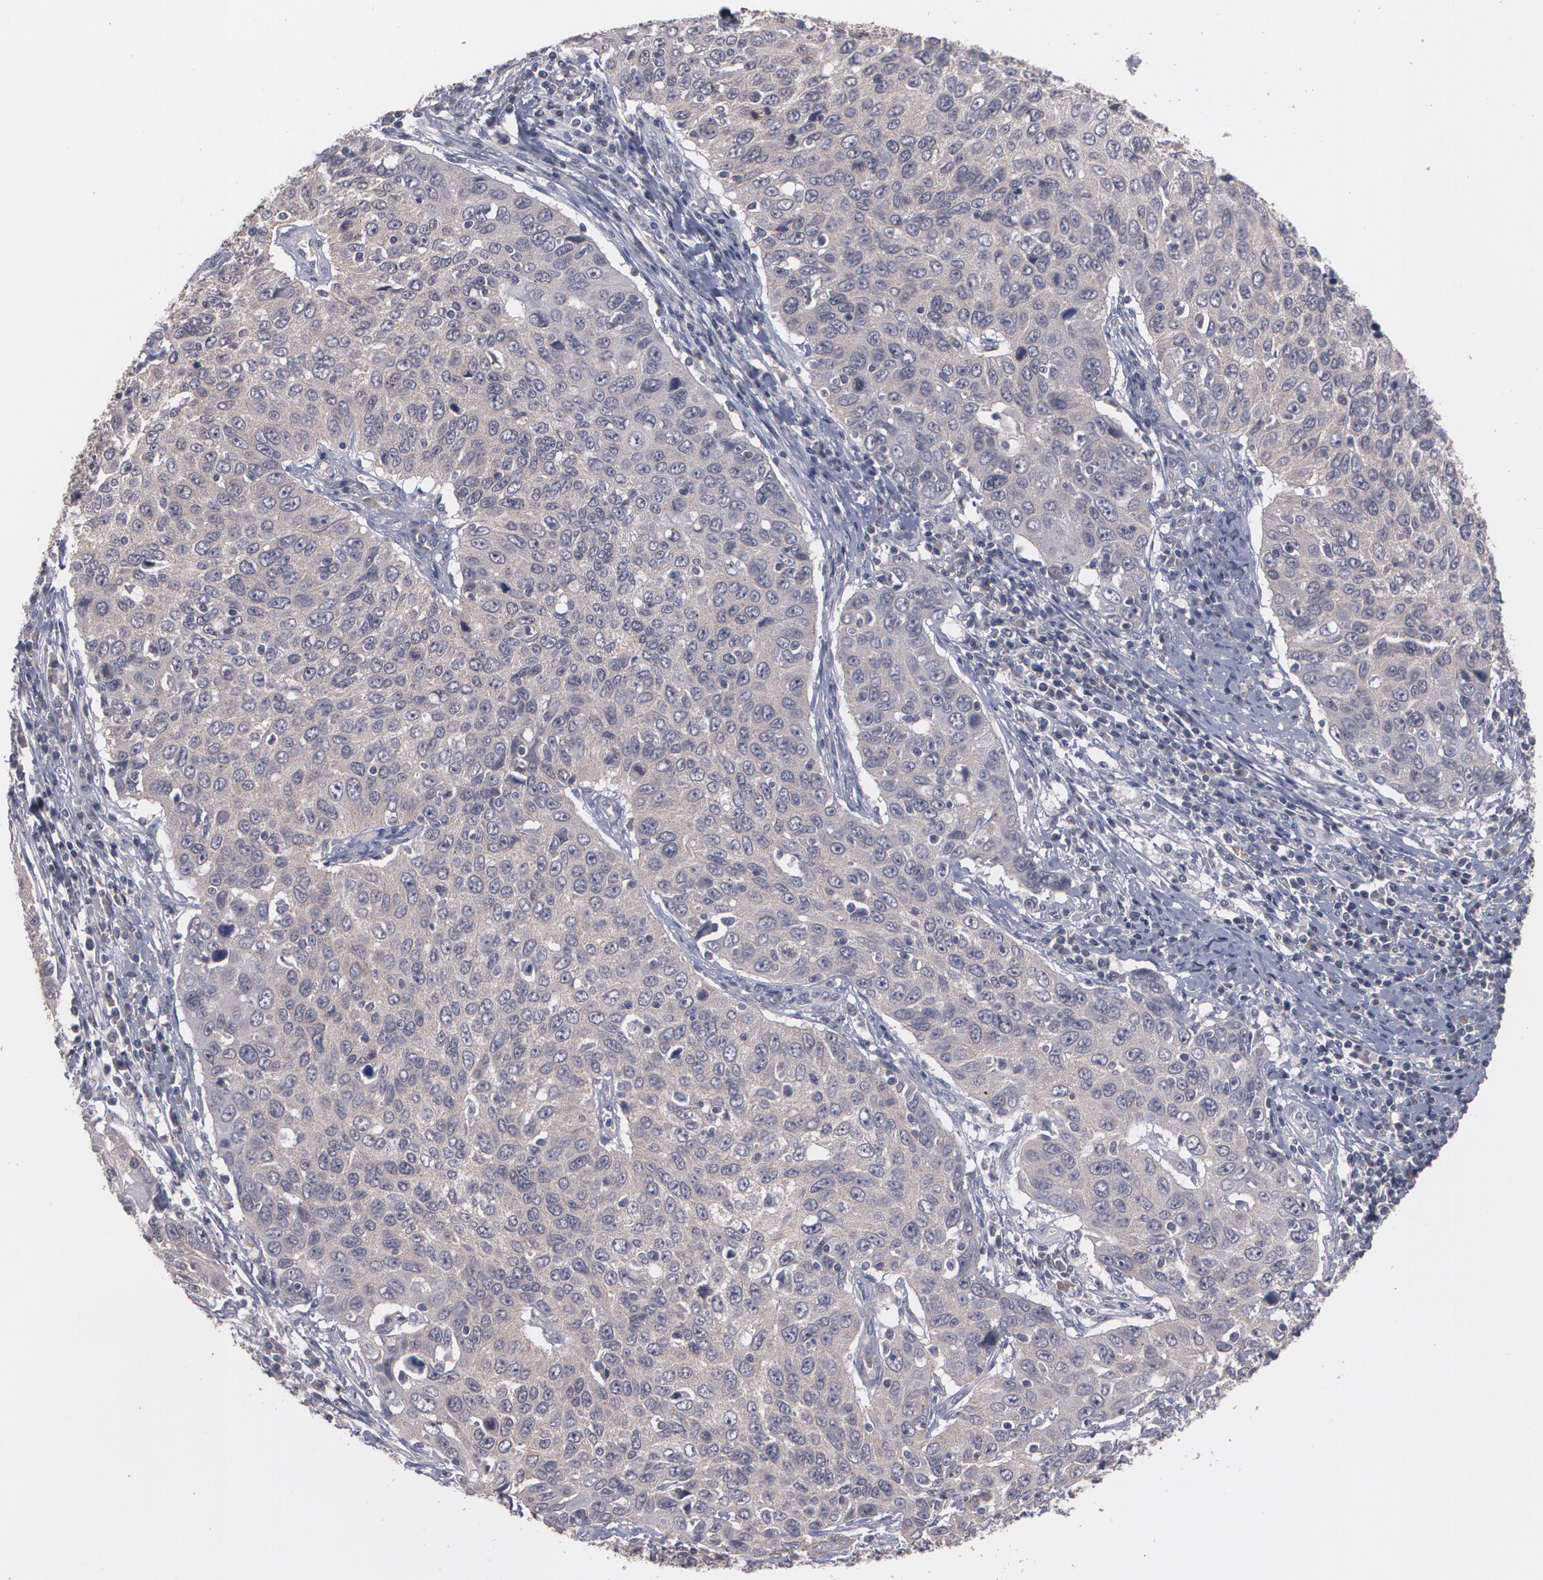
{"staining": {"intensity": "moderate", "quantity": ">75%", "location": "cytoplasmic/membranous"}, "tissue": "cervical cancer", "cell_type": "Tumor cells", "image_type": "cancer", "snomed": [{"axis": "morphology", "description": "Squamous cell carcinoma, NOS"}, {"axis": "topography", "description": "Cervix"}], "caption": "Approximately >75% of tumor cells in cervical cancer (squamous cell carcinoma) reveal moderate cytoplasmic/membranous protein positivity as visualized by brown immunohistochemical staining.", "gene": "ARF6", "patient": {"sex": "female", "age": 53}}